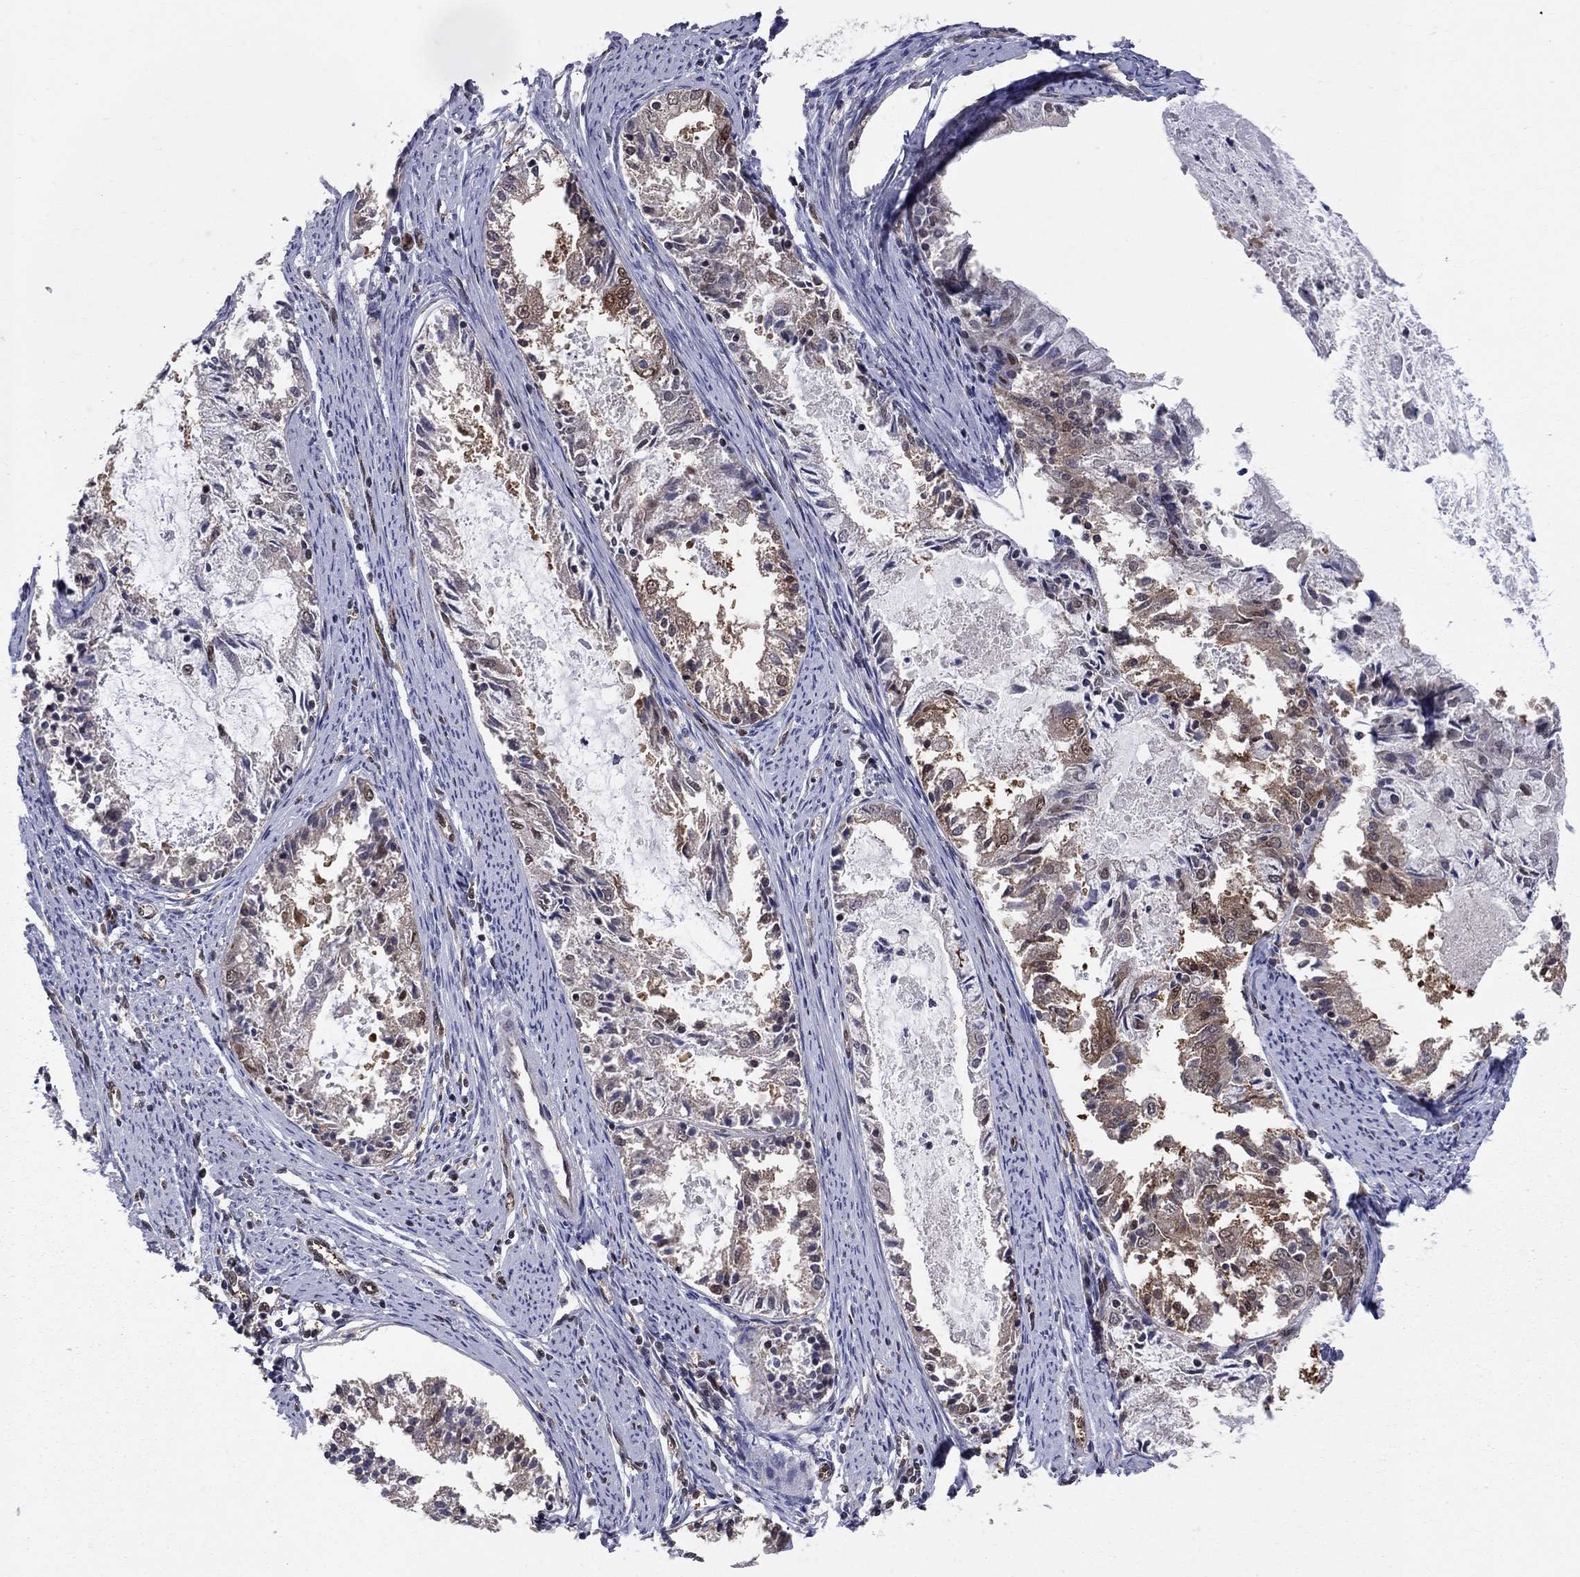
{"staining": {"intensity": "moderate", "quantity": "<25%", "location": "cytoplasmic/membranous,nuclear"}, "tissue": "endometrial cancer", "cell_type": "Tumor cells", "image_type": "cancer", "snomed": [{"axis": "morphology", "description": "Adenocarcinoma, NOS"}, {"axis": "topography", "description": "Endometrium"}], "caption": "This micrograph shows endometrial cancer stained with immunohistochemistry (IHC) to label a protein in brown. The cytoplasmic/membranous and nuclear of tumor cells show moderate positivity for the protein. Nuclei are counter-stained blue.", "gene": "SAP30L", "patient": {"sex": "female", "age": 57}}